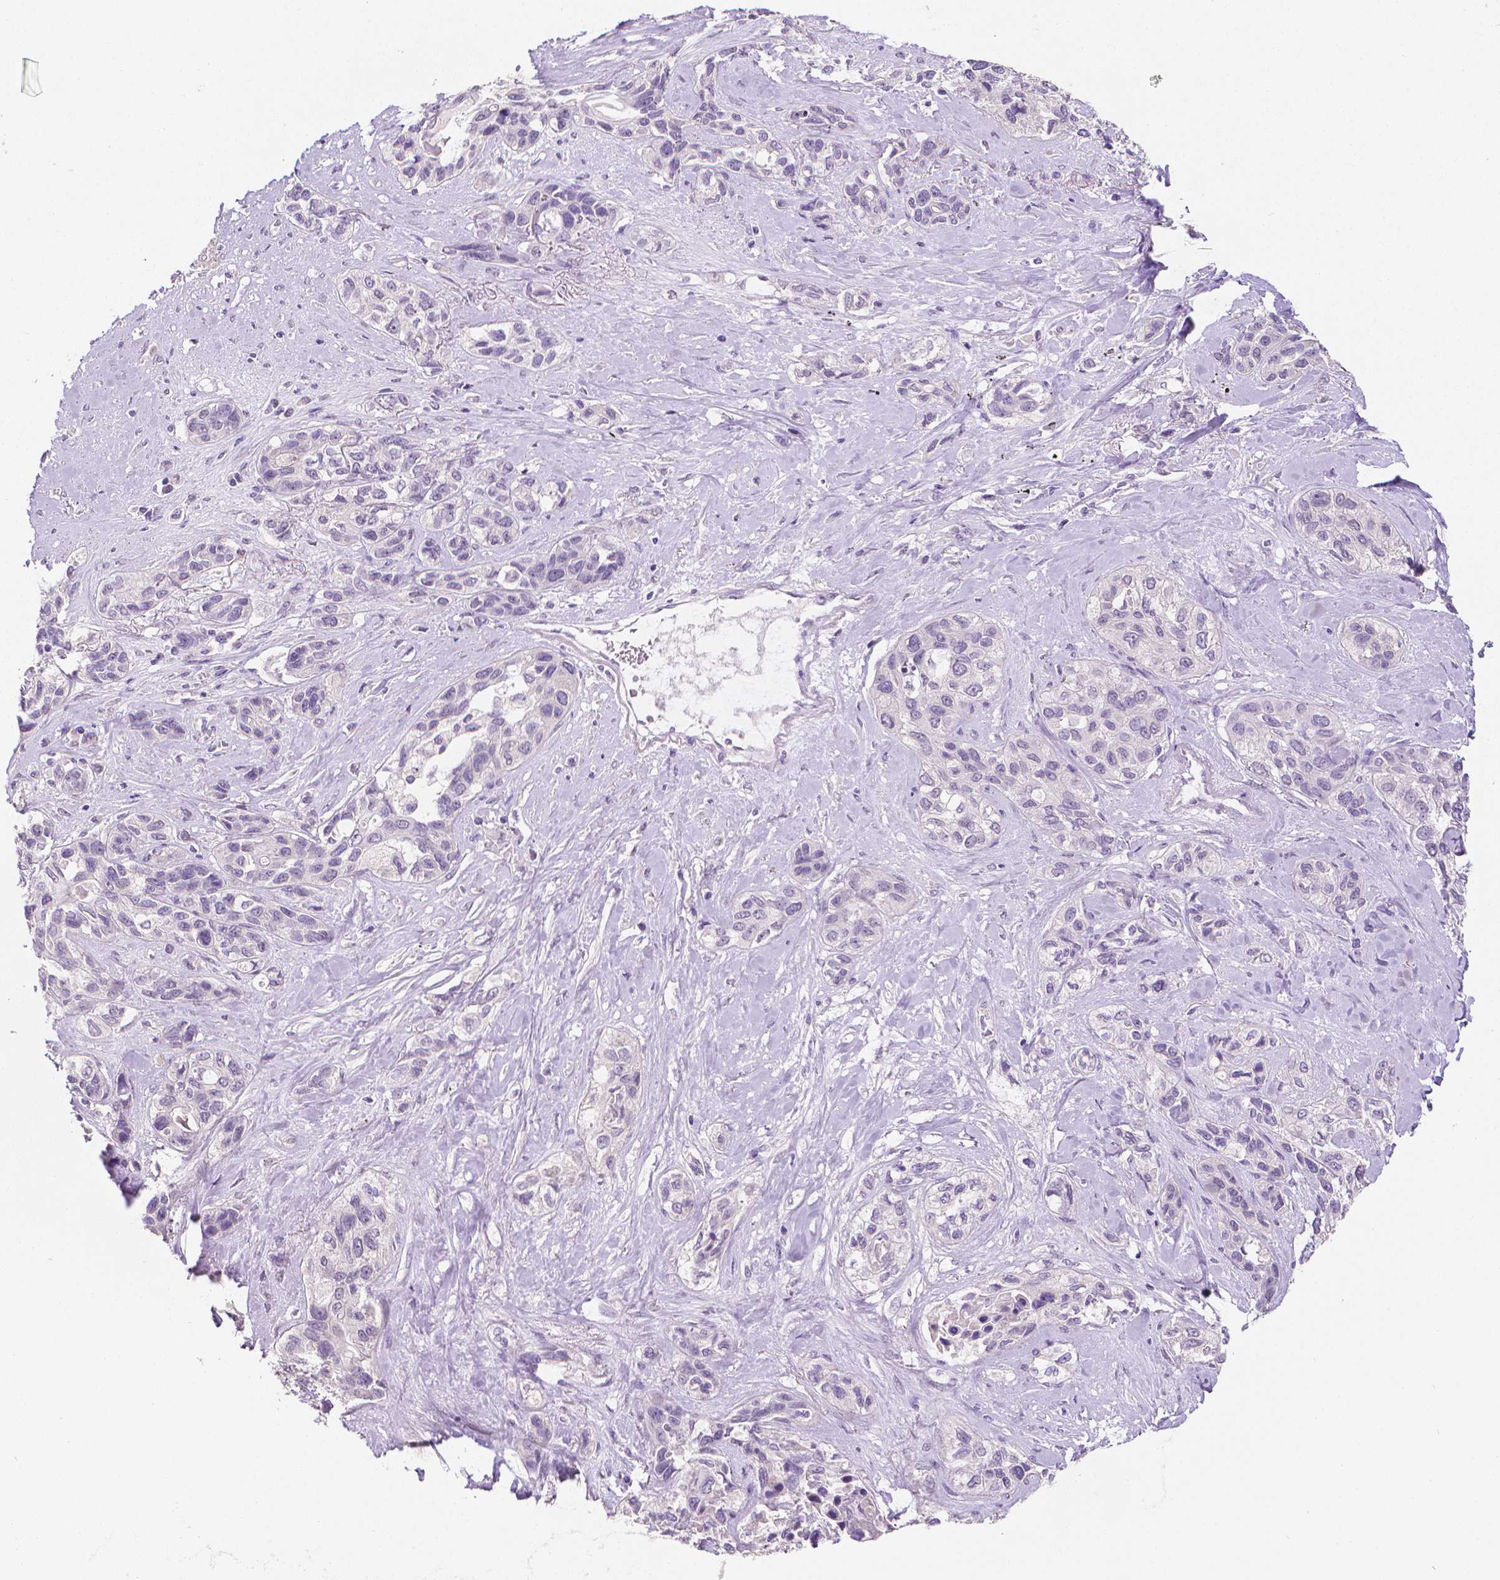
{"staining": {"intensity": "negative", "quantity": "none", "location": "none"}, "tissue": "lung cancer", "cell_type": "Tumor cells", "image_type": "cancer", "snomed": [{"axis": "morphology", "description": "Squamous cell carcinoma, NOS"}, {"axis": "topography", "description": "Lung"}], "caption": "A histopathology image of human lung cancer (squamous cell carcinoma) is negative for staining in tumor cells.", "gene": "FASN", "patient": {"sex": "female", "age": 70}}